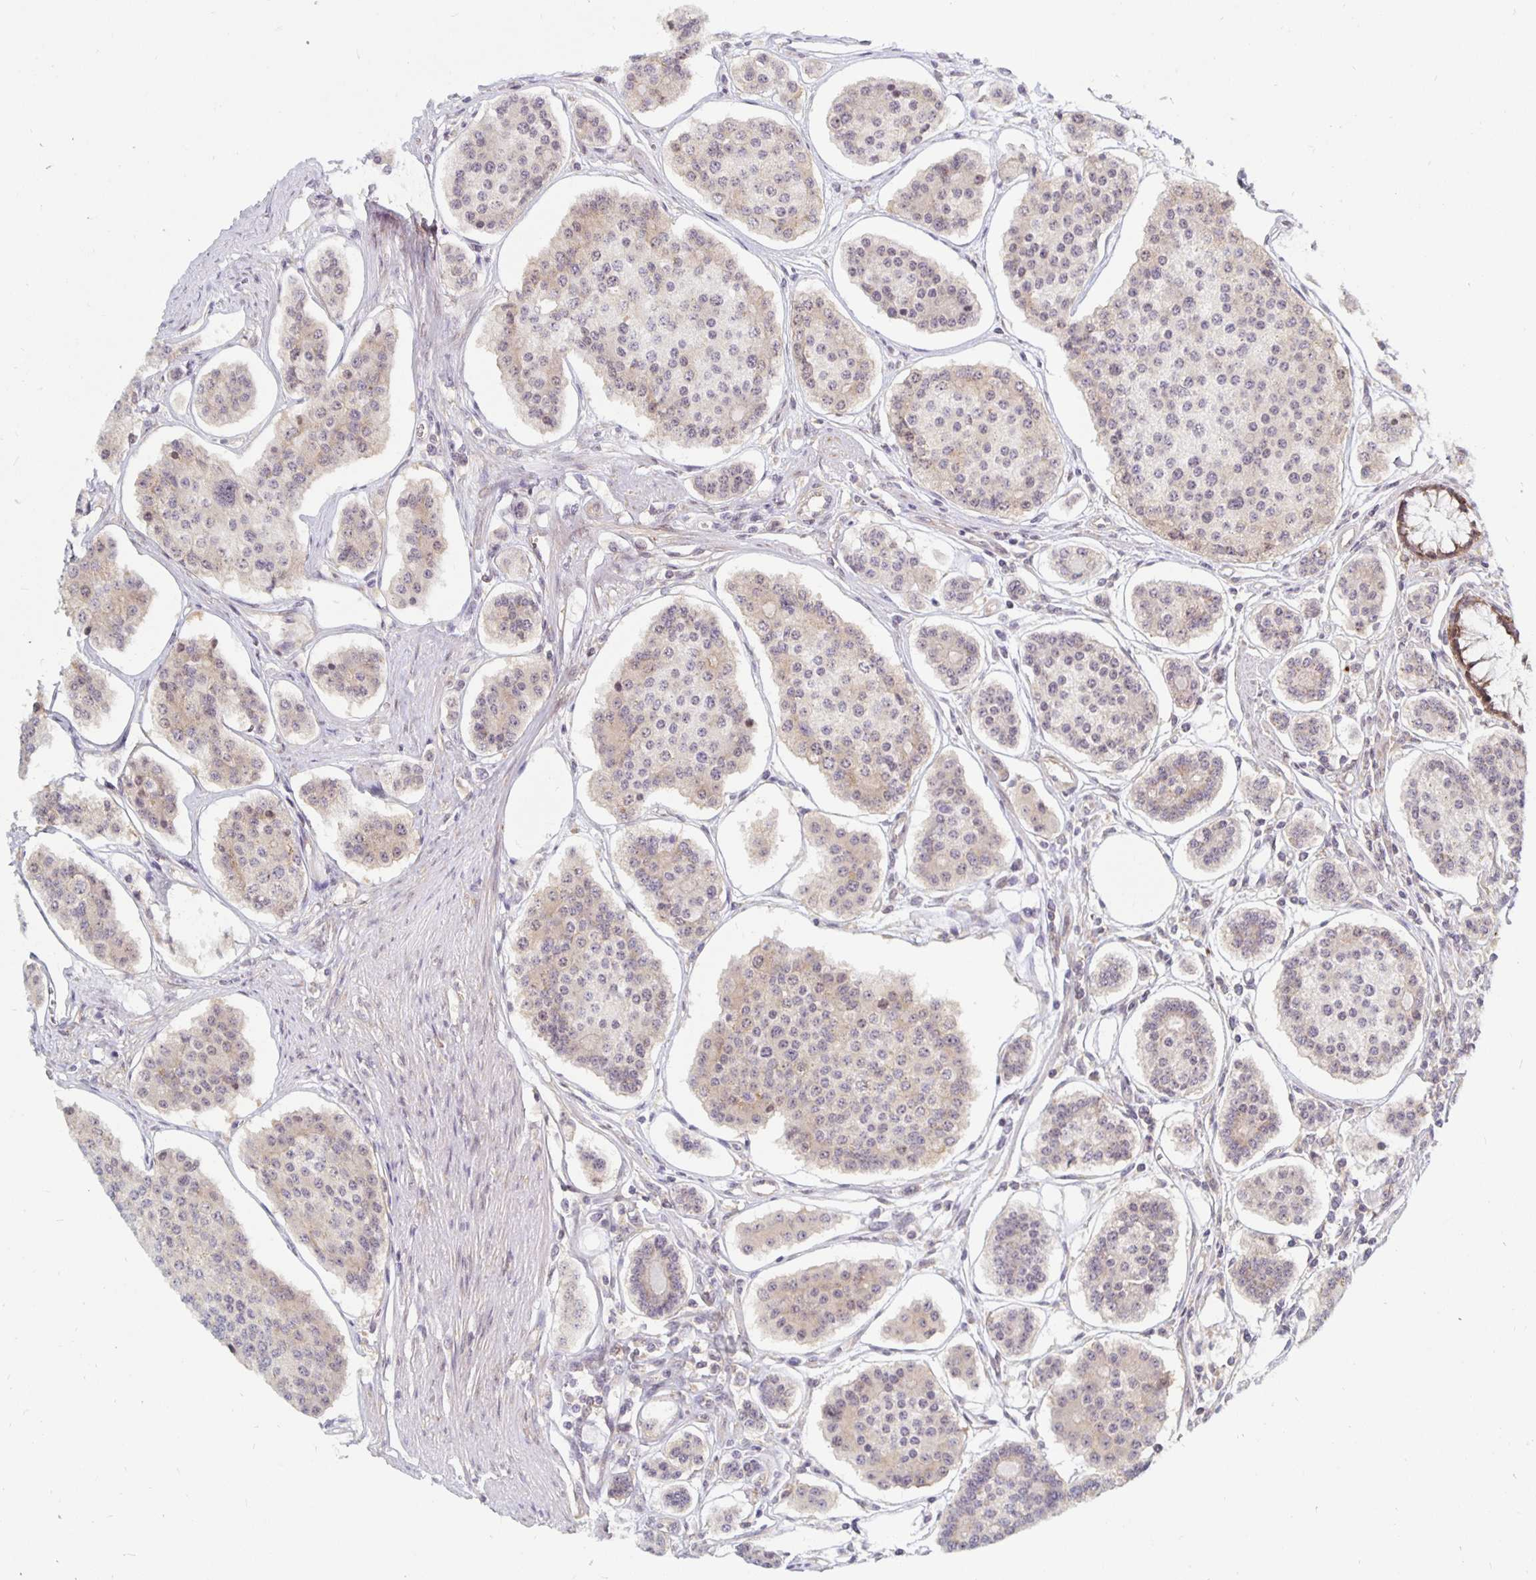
{"staining": {"intensity": "weak", "quantity": "25%-75%", "location": "cytoplasmic/membranous"}, "tissue": "carcinoid", "cell_type": "Tumor cells", "image_type": "cancer", "snomed": [{"axis": "morphology", "description": "Carcinoid, malignant, NOS"}, {"axis": "topography", "description": "Small intestine"}], "caption": "Carcinoid (malignant) stained for a protein (brown) reveals weak cytoplasmic/membranous positive positivity in approximately 25%-75% of tumor cells.", "gene": "PDAP1", "patient": {"sex": "female", "age": 65}}